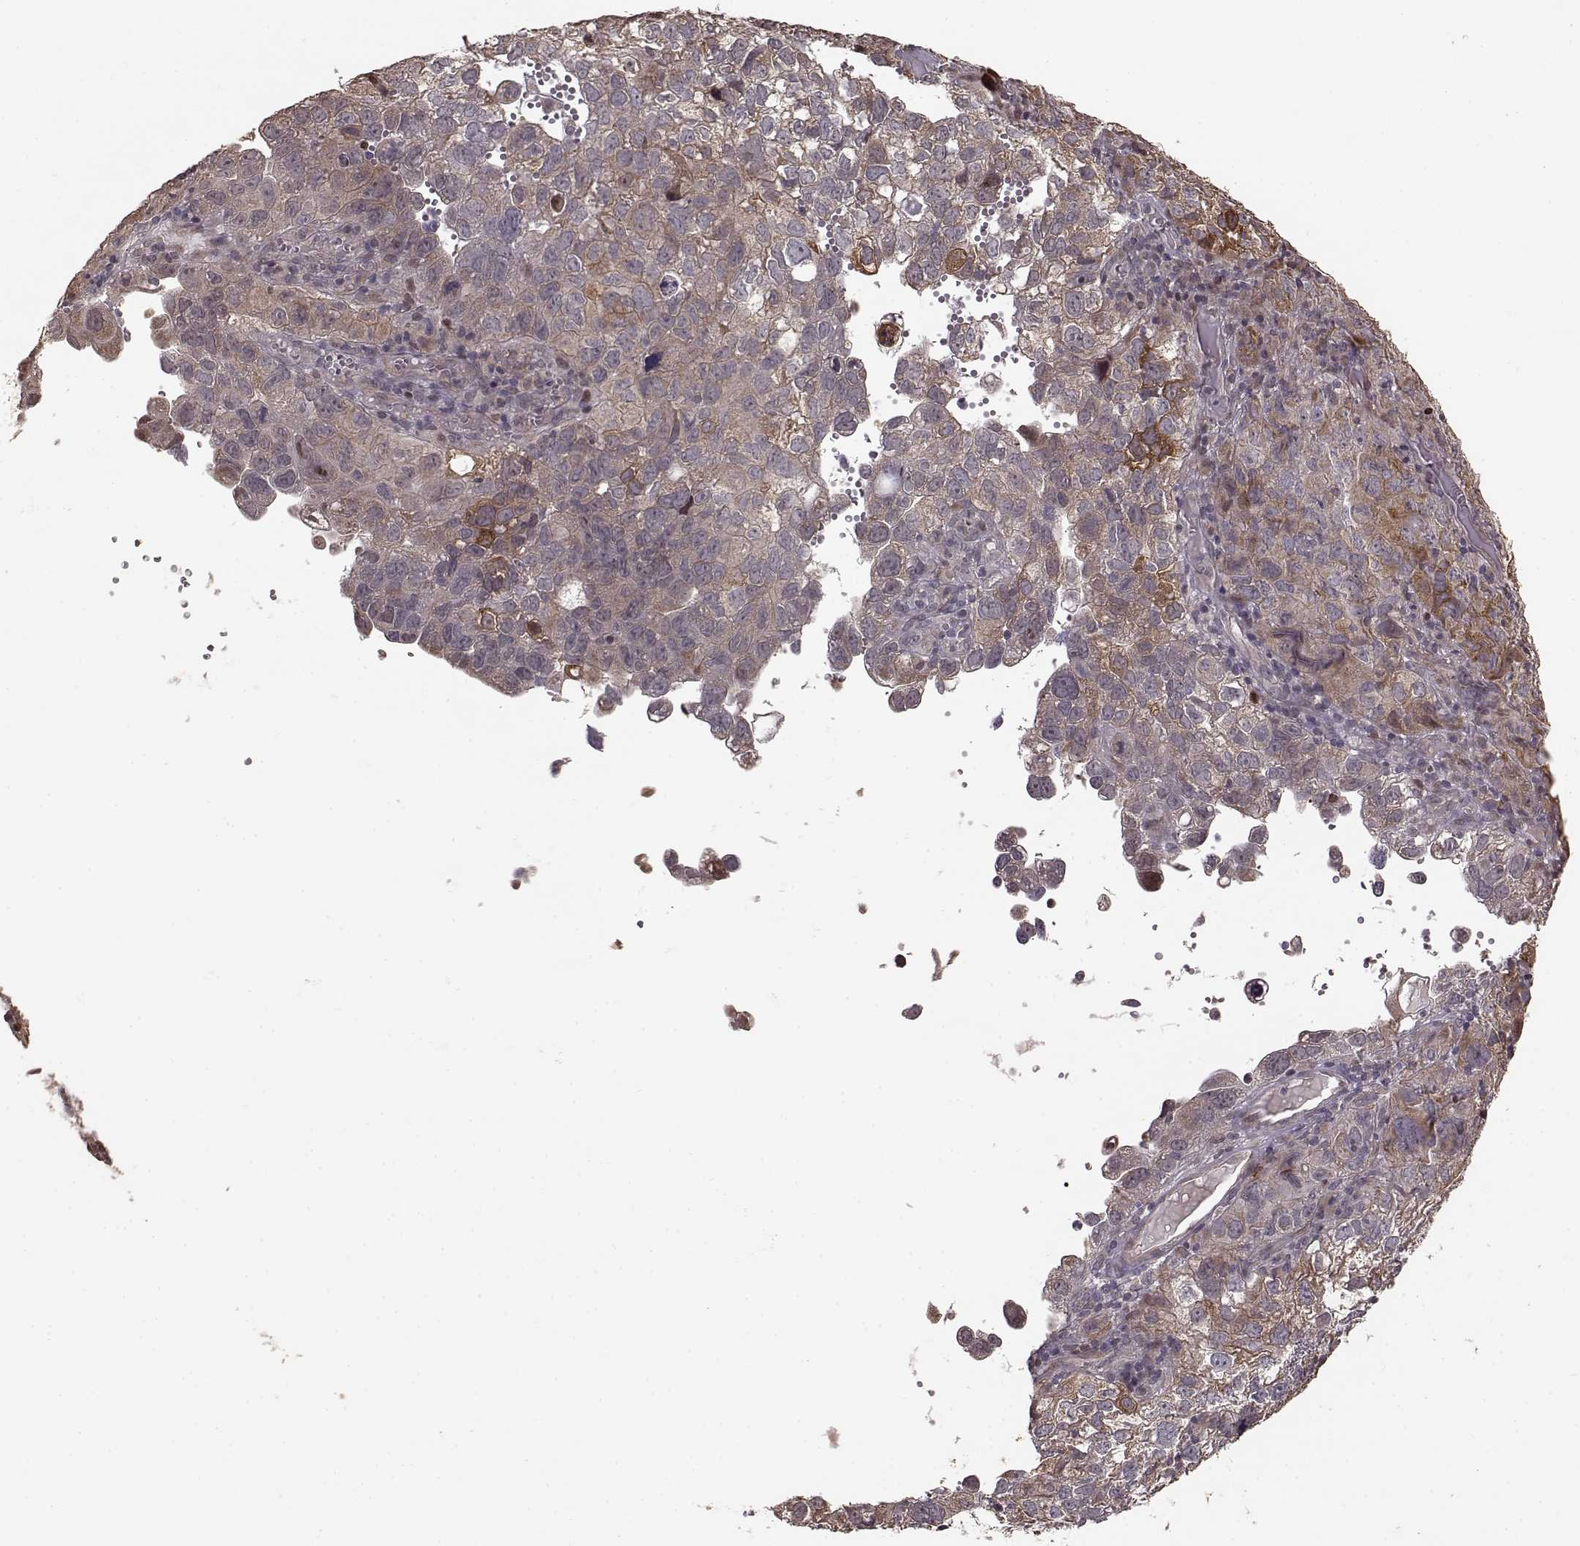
{"staining": {"intensity": "moderate", "quantity": "<25%", "location": "cytoplasmic/membranous"}, "tissue": "cervical cancer", "cell_type": "Tumor cells", "image_type": "cancer", "snomed": [{"axis": "morphology", "description": "Squamous cell carcinoma, NOS"}, {"axis": "topography", "description": "Cervix"}], "caption": "Protein staining by immunohistochemistry reveals moderate cytoplasmic/membranous expression in about <25% of tumor cells in cervical squamous cell carcinoma.", "gene": "BACH2", "patient": {"sex": "female", "age": 55}}